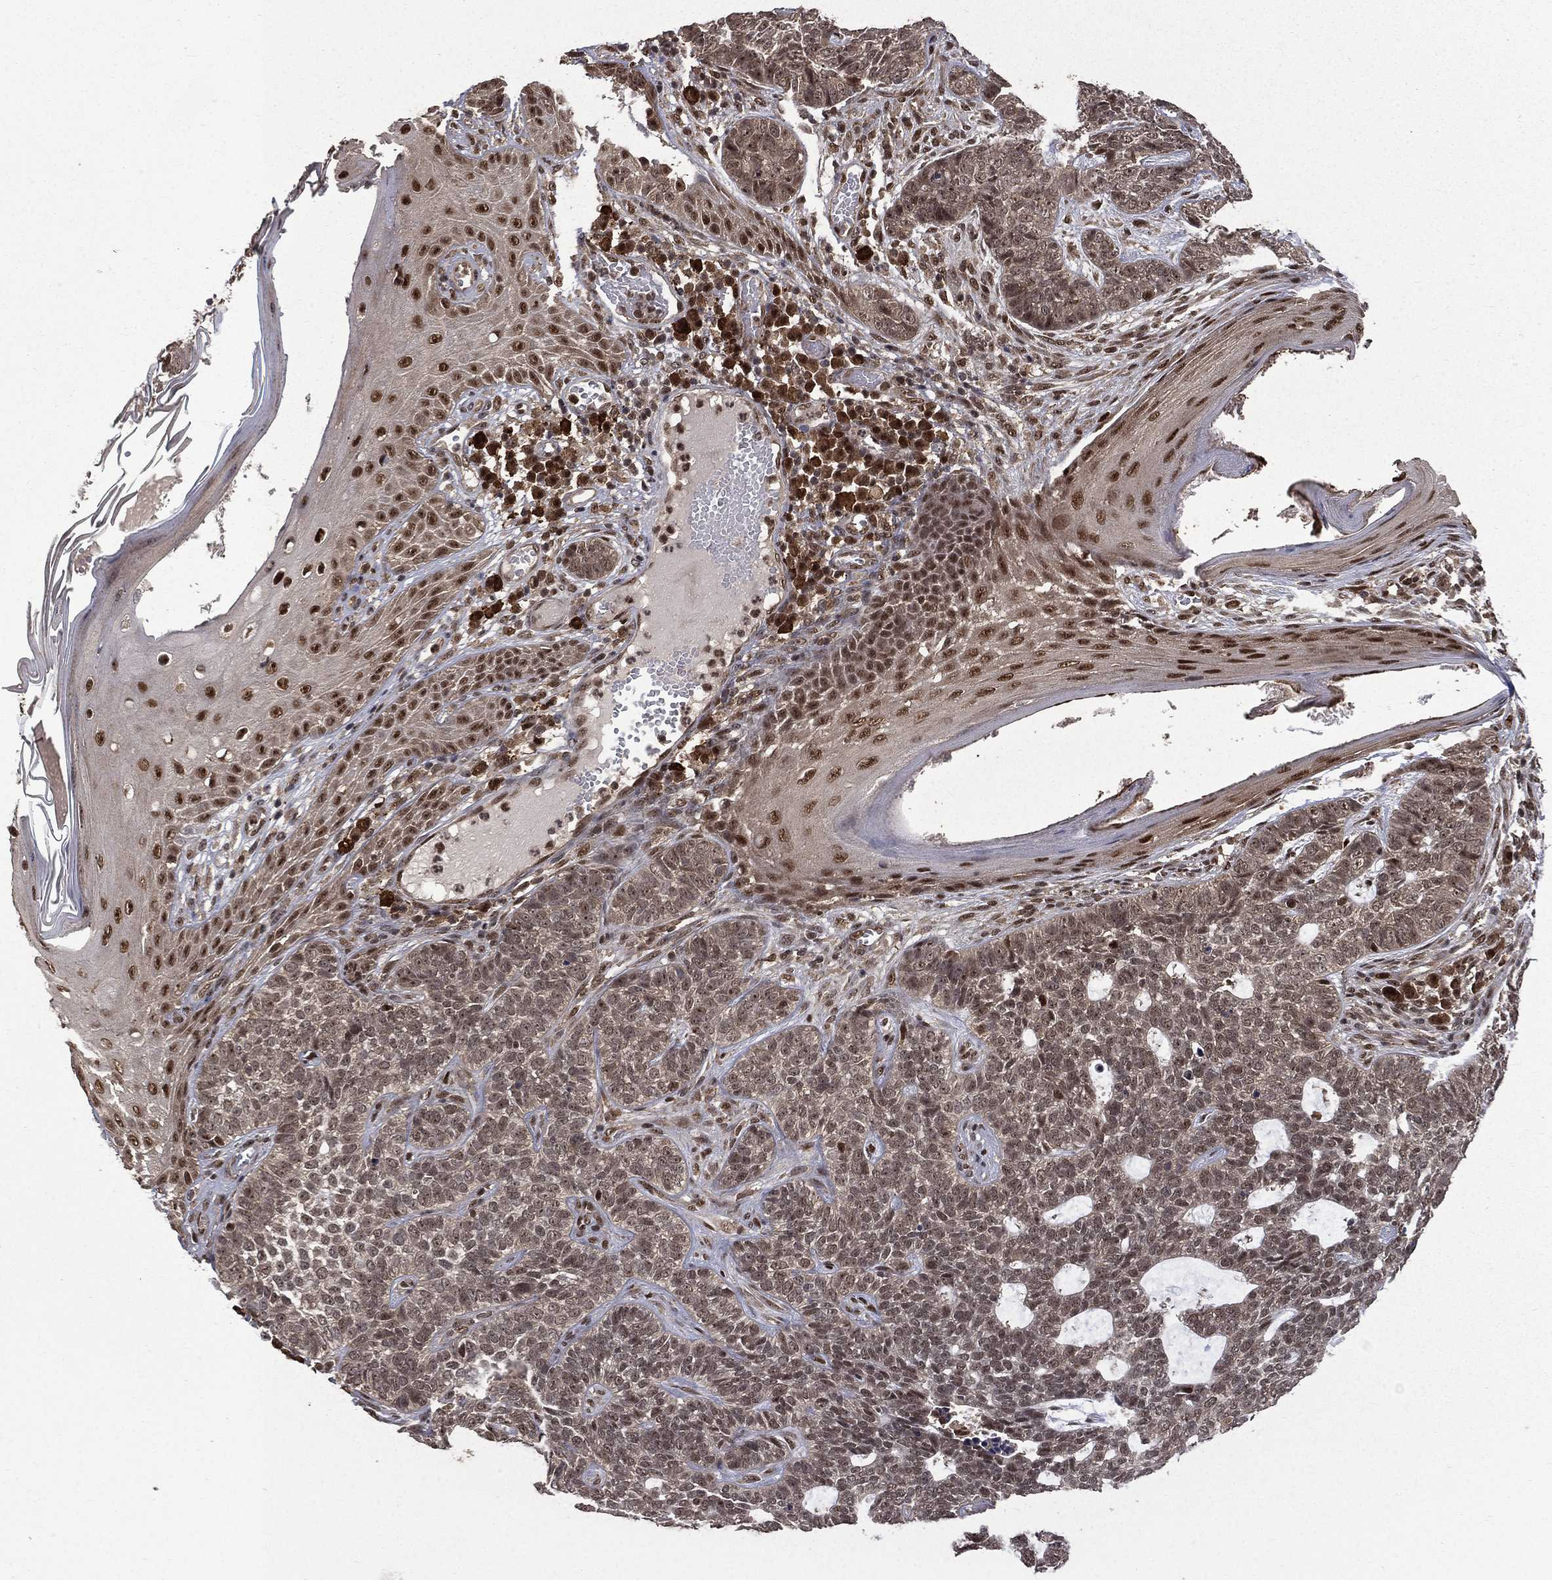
{"staining": {"intensity": "weak", "quantity": "<25%", "location": "nuclear"}, "tissue": "skin cancer", "cell_type": "Tumor cells", "image_type": "cancer", "snomed": [{"axis": "morphology", "description": "Basal cell carcinoma"}, {"axis": "topography", "description": "Skin"}], "caption": "Tumor cells are negative for brown protein staining in basal cell carcinoma (skin).", "gene": "JMJD6", "patient": {"sex": "female", "age": 69}}